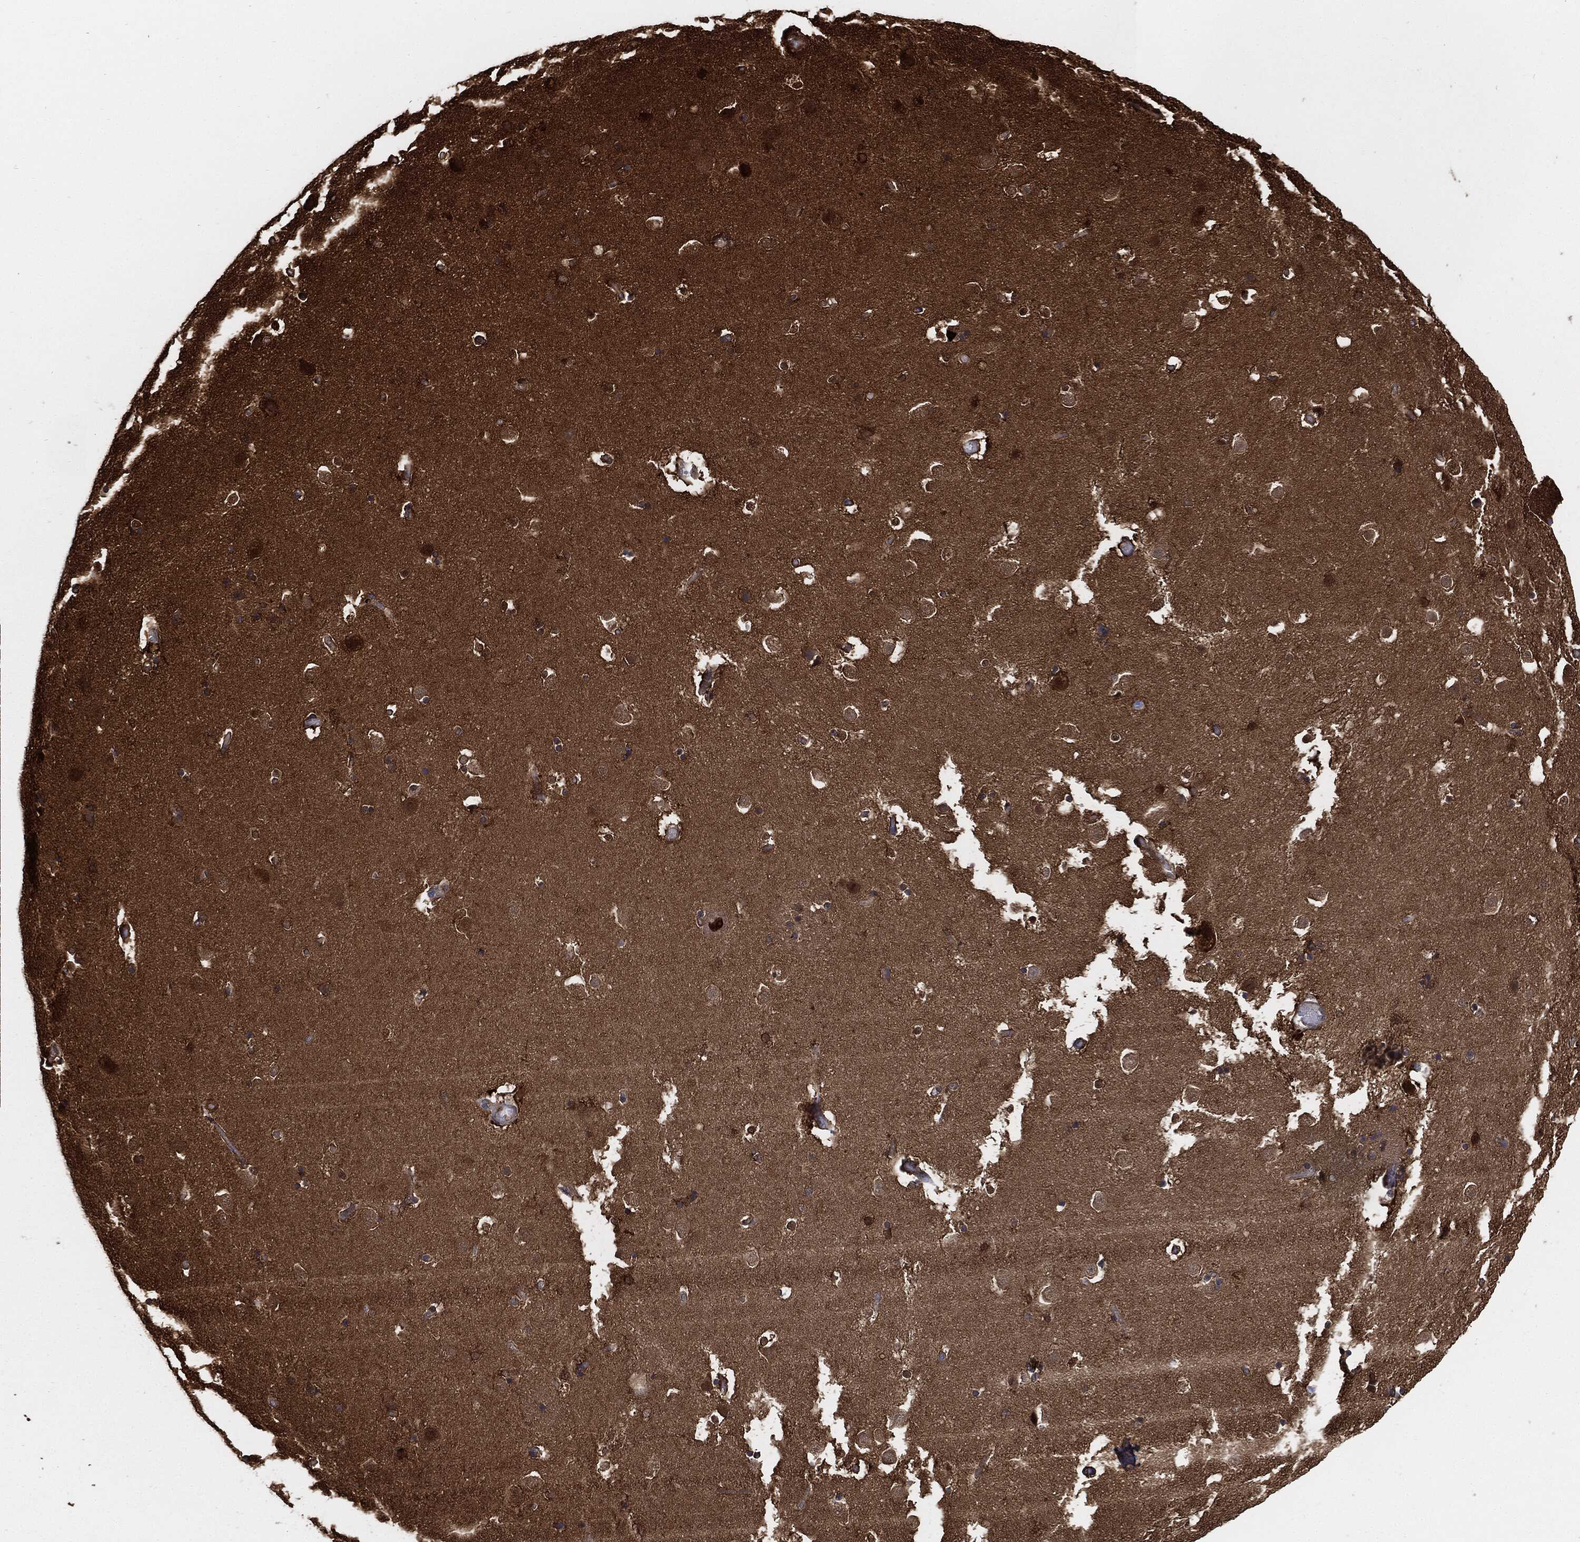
{"staining": {"intensity": "moderate", "quantity": "<25%", "location": "cytoplasmic/membranous,nuclear"}, "tissue": "caudate", "cell_type": "Glial cells", "image_type": "normal", "snomed": [{"axis": "morphology", "description": "Normal tissue, NOS"}, {"axis": "topography", "description": "Lateral ventricle wall"}], "caption": "The image reveals a brown stain indicating the presence of a protein in the cytoplasmic/membranous,nuclear of glial cells in caudate. (DAB IHC with brightfield microscopy, high magnification).", "gene": "PRDX2", "patient": {"sex": "male", "age": 51}}